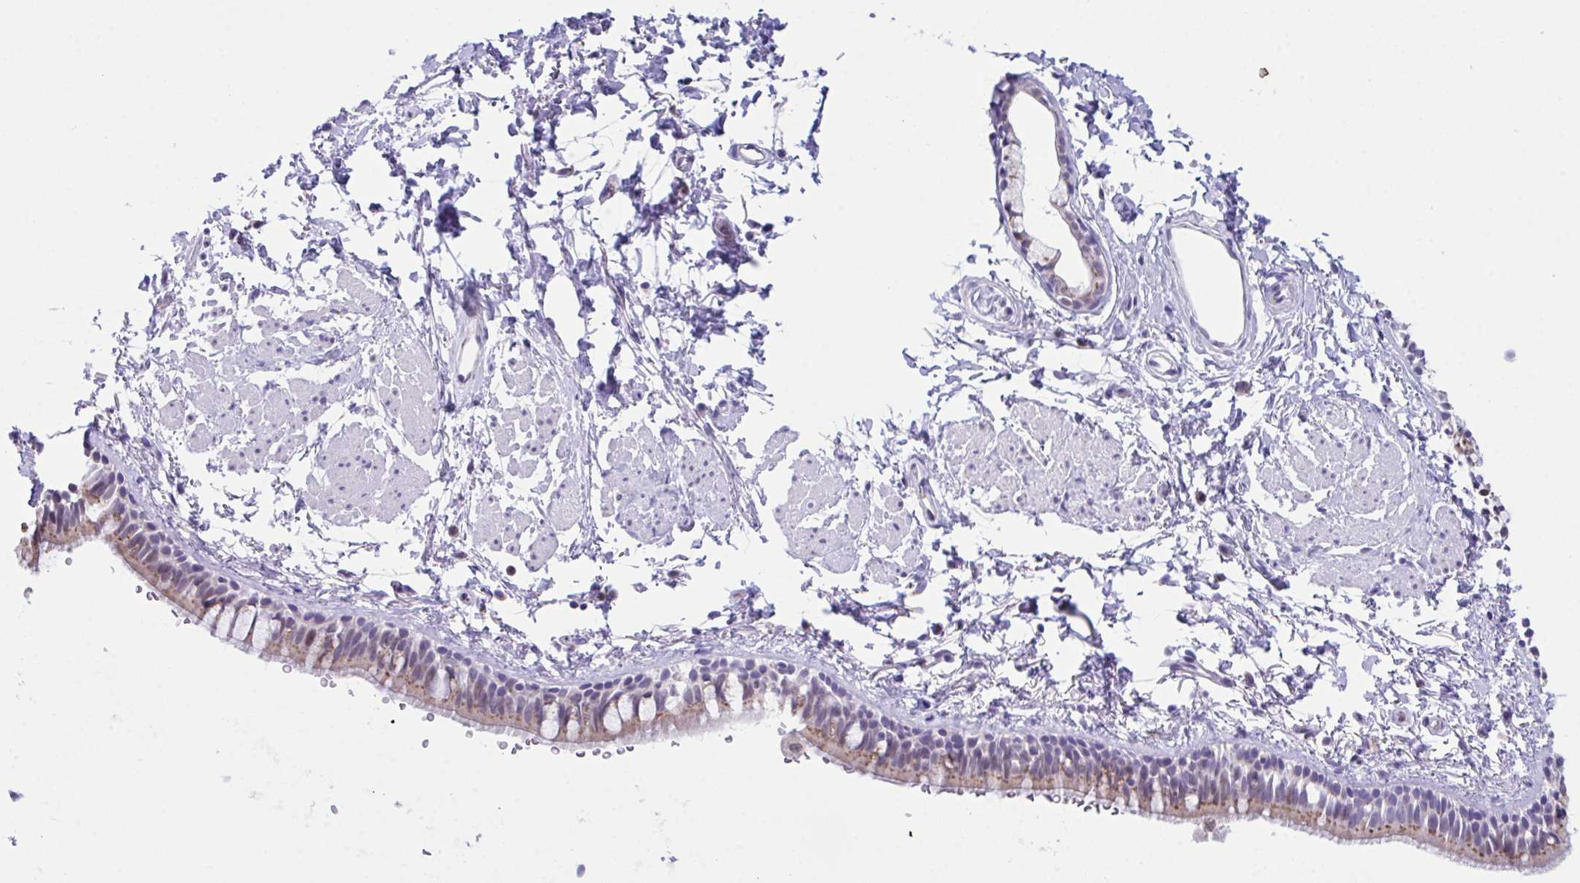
{"staining": {"intensity": "moderate", "quantity": "25%-75%", "location": "cytoplasmic/membranous"}, "tissue": "bronchus", "cell_type": "Respiratory epithelial cells", "image_type": "normal", "snomed": [{"axis": "morphology", "description": "Normal tissue, NOS"}, {"axis": "topography", "description": "Lymph node"}, {"axis": "topography", "description": "Cartilage tissue"}, {"axis": "topography", "description": "Bronchus"}], "caption": "Brown immunohistochemical staining in benign bronchus displays moderate cytoplasmic/membranous positivity in approximately 25%-75% of respiratory epithelial cells.", "gene": "SCLY", "patient": {"sex": "female", "age": 70}}